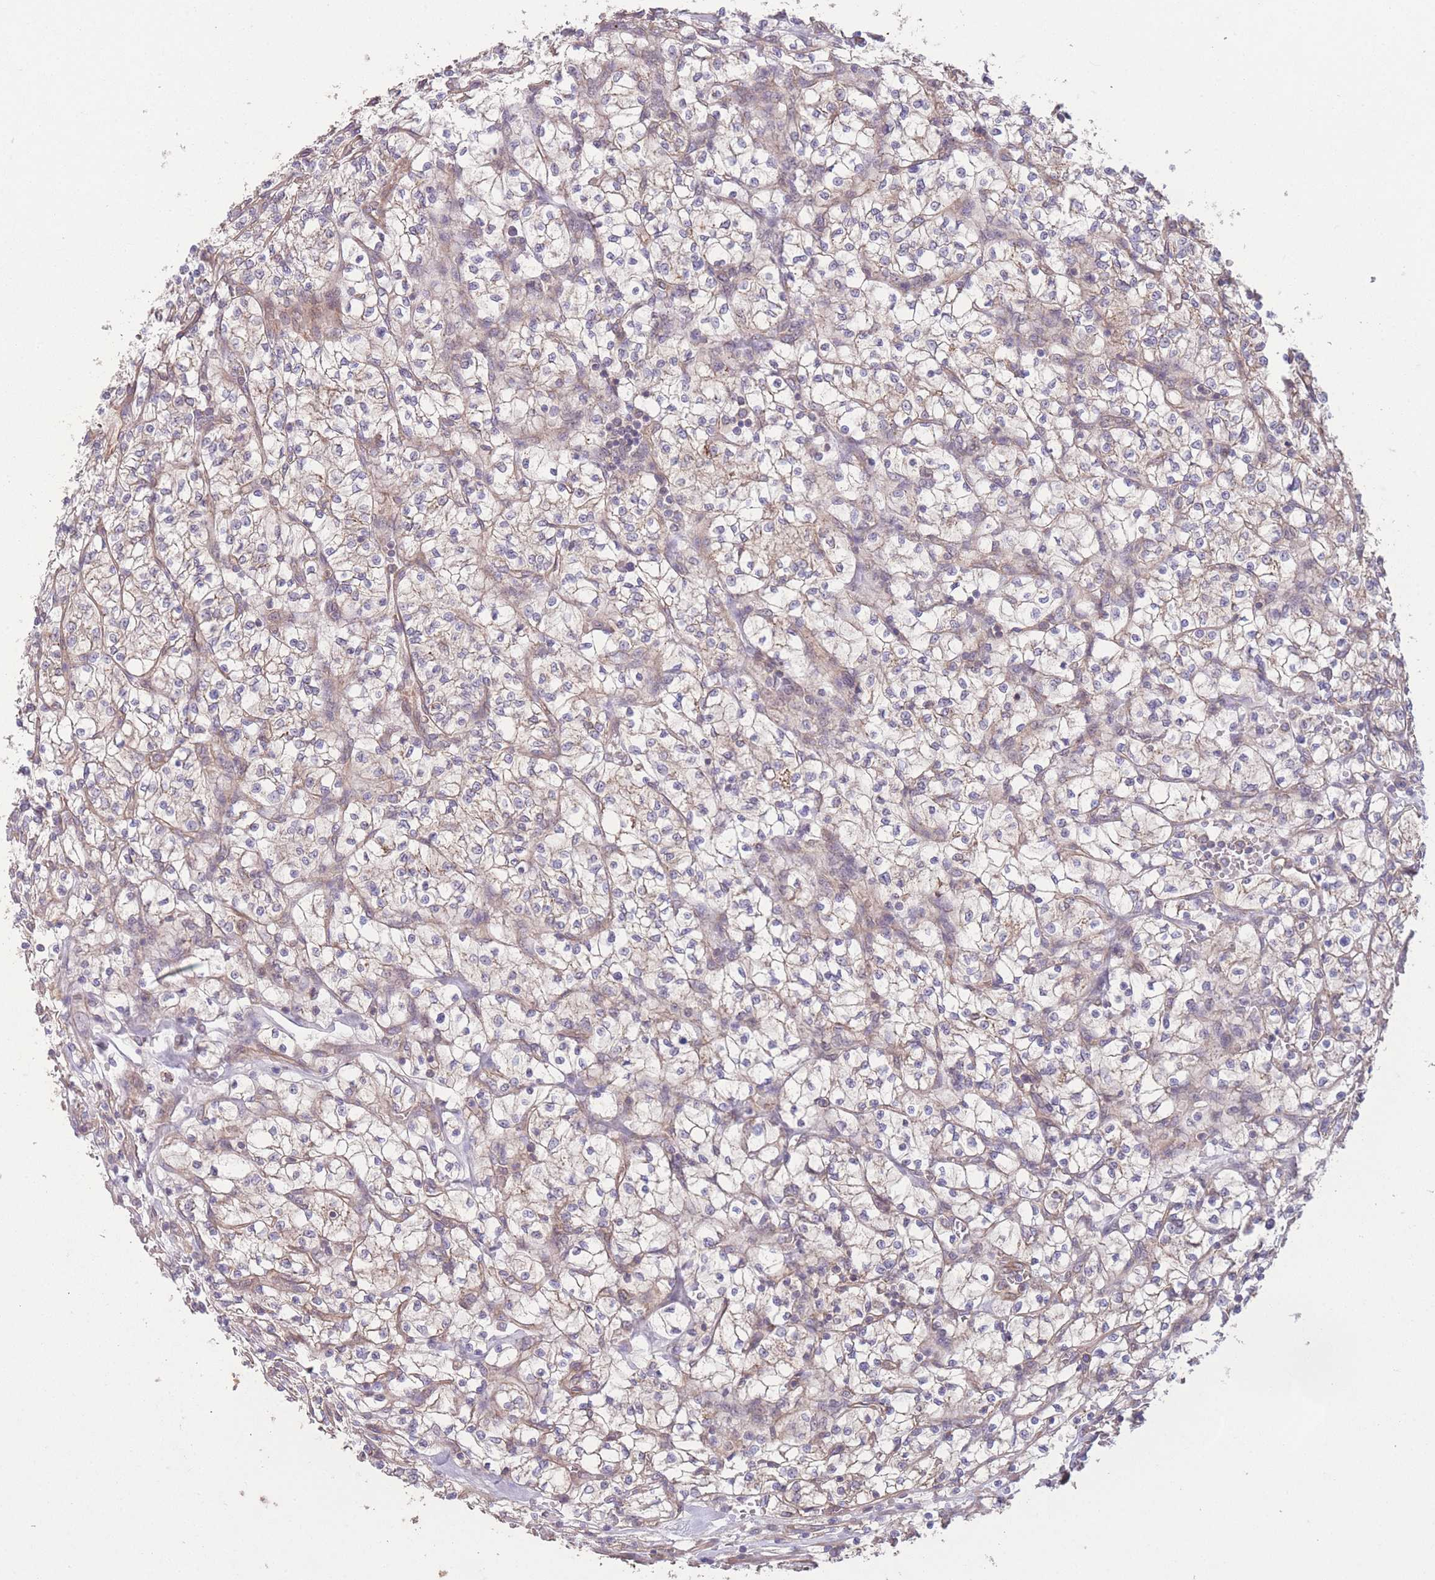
{"staining": {"intensity": "weak", "quantity": "25%-75%", "location": "cytoplasmic/membranous"}, "tissue": "renal cancer", "cell_type": "Tumor cells", "image_type": "cancer", "snomed": [{"axis": "morphology", "description": "Adenocarcinoma, NOS"}, {"axis": "topography", "description": "Kidney"}], "caption": "An image of human renal cancer (adenocarcinoma) stained for a protein exhibits weak cytoplasmic/membranous brown staining in tumor cells.", "gene": "PXMP4", "patient": {"sex": "female", "age": 64}}